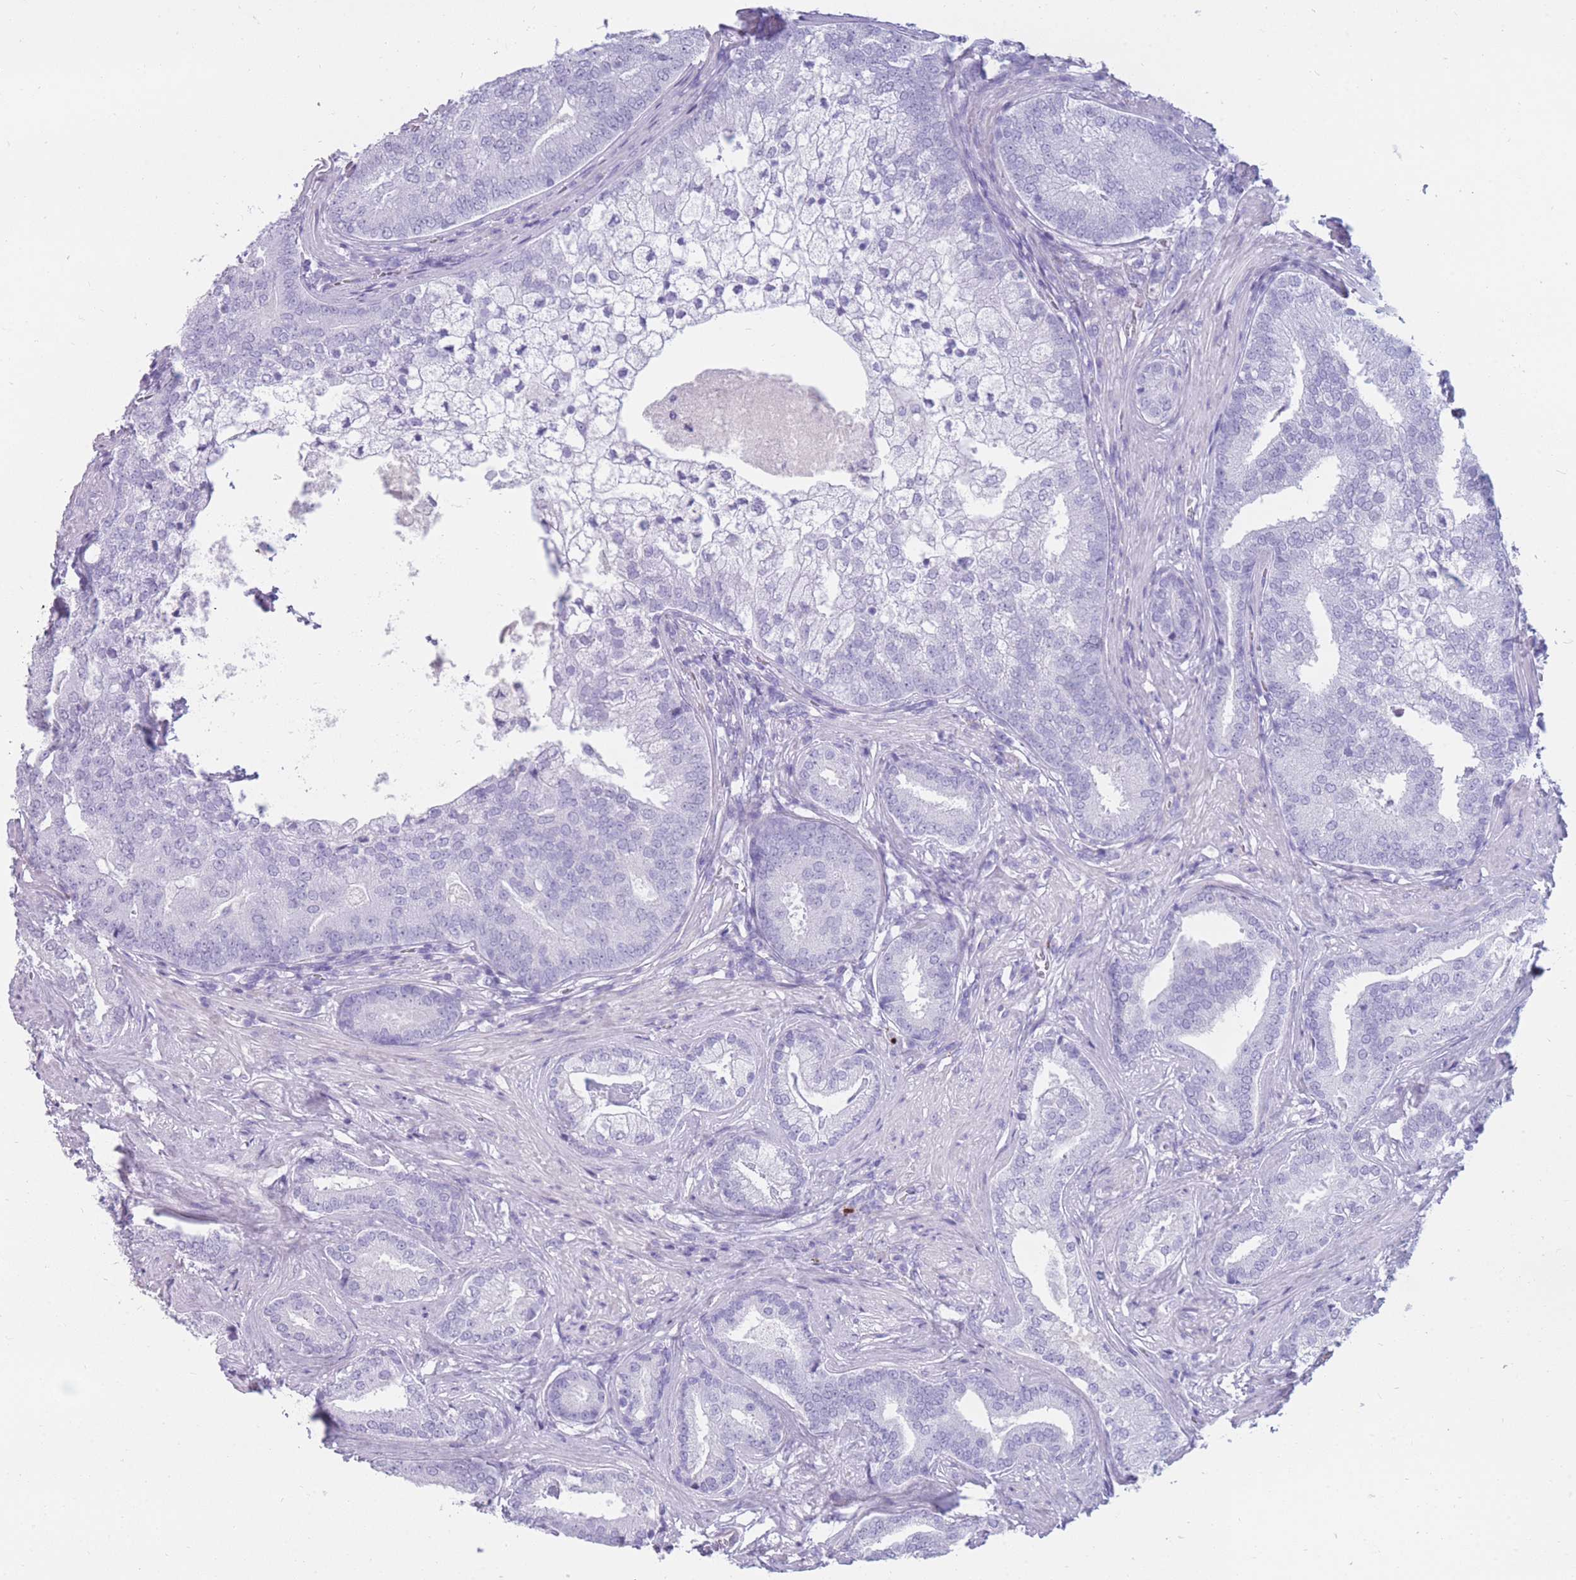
{"staining": {"intensity": "negative", "quantity": "none", "location": "none"}, "tissue": "prostate cancer", "cell_type": "Tumor cells", "image_type": "cancer", "snomed": [{"axis": "morphology", "description": "Adenocarcinoma, High grade"}, {"axis": "topography", "description": "Prostate"}], "caption": "A micrograph of human prostate cancer is negative for staining in tumor cells.", "gene": "TNFSF11", "patient": {"sex": "male", "age": 55}}